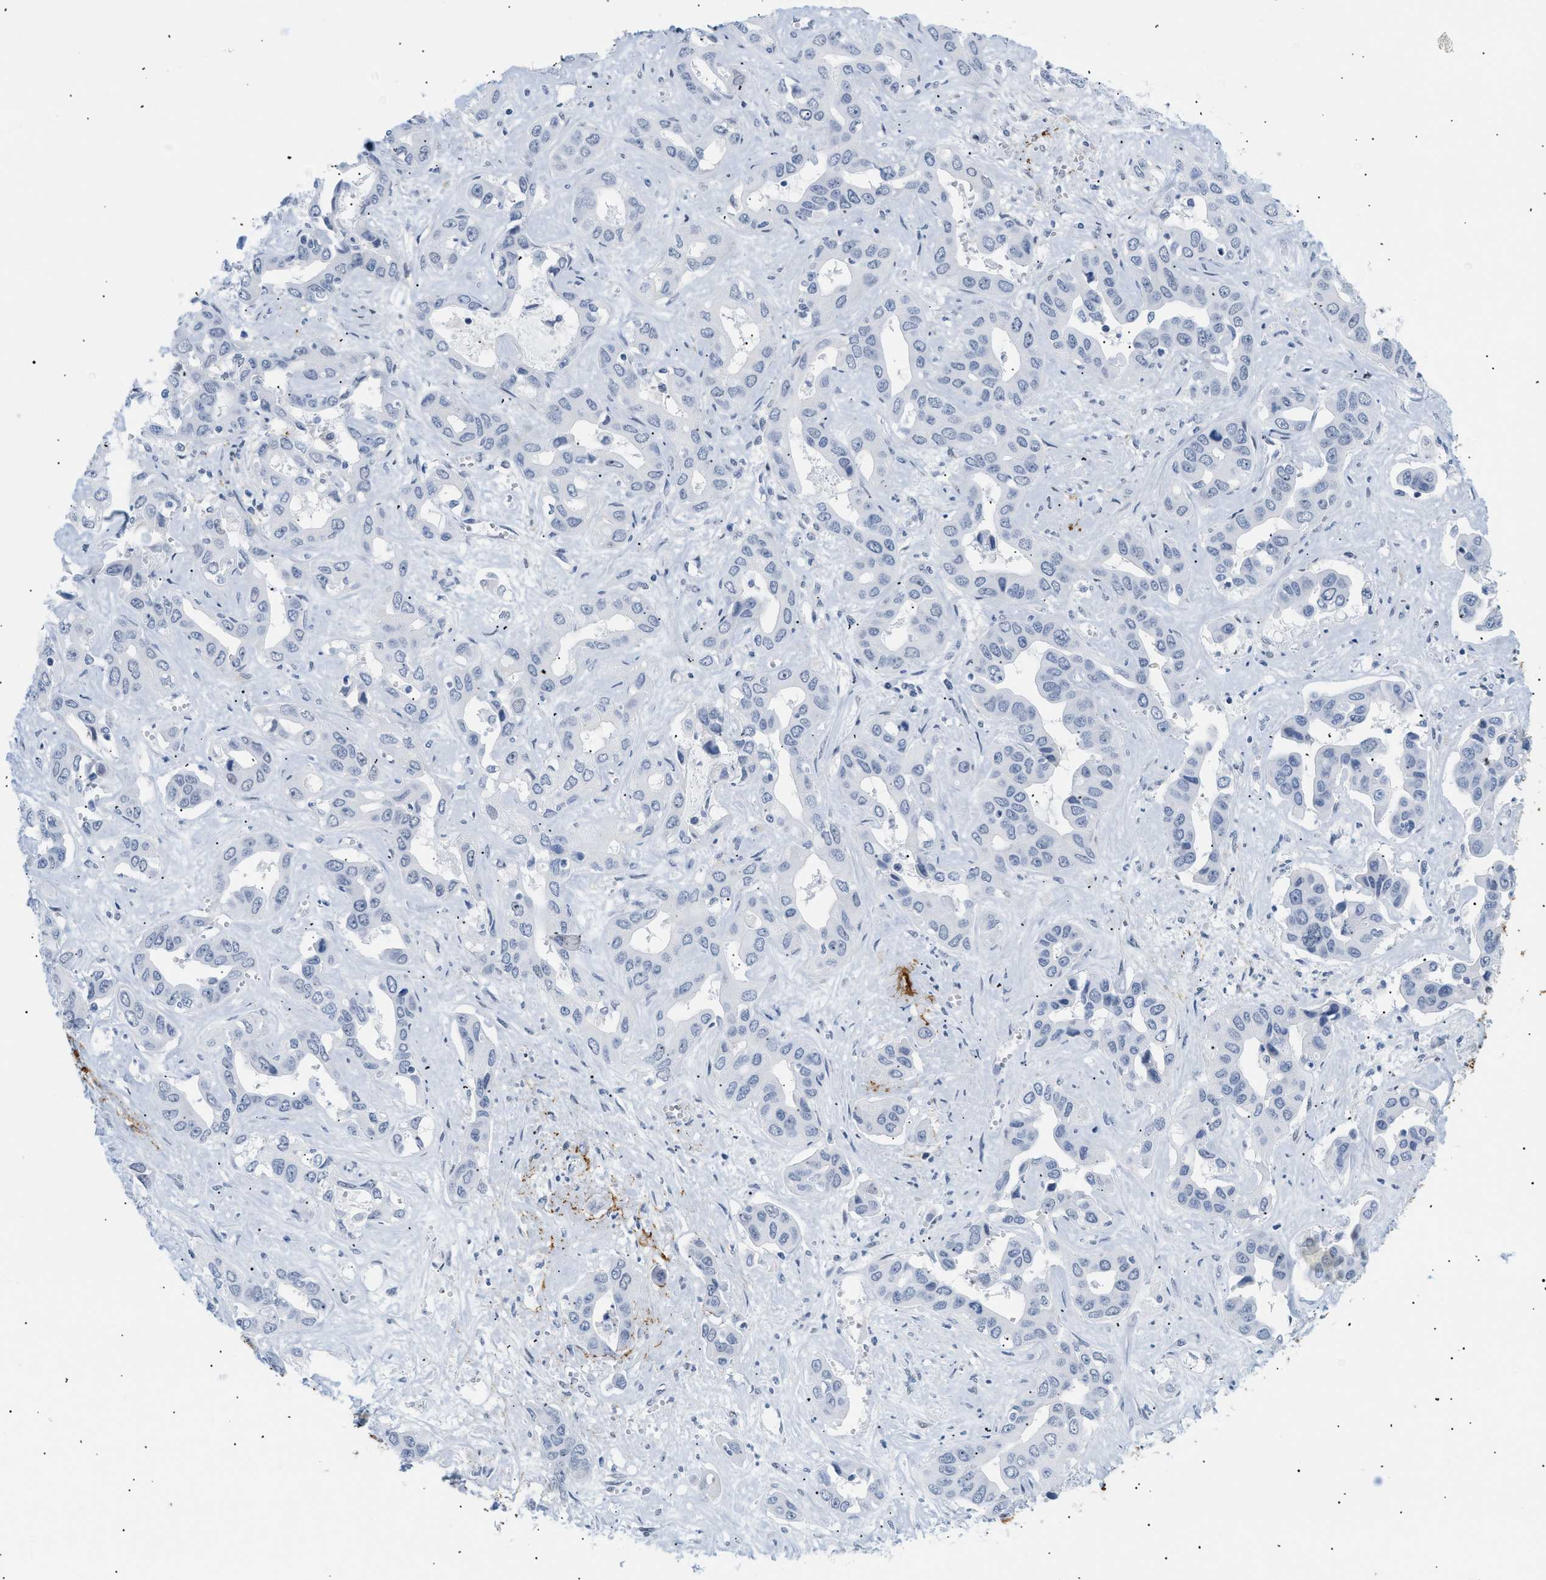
{"staining": {"intensity": "negative", "quantity": "none", "location": "none"}, "tissue": "liver cancer", "cell_type": "Tumor cells", "image_type": "cancer", "snomed": [{"axis": "morphology", "description": "Cholangiocarcinoma"}, {"axis": "topography", "description": "Liver"}], "caption": "This is an IHC micrograph of liver cholangiocarcinoma. There is no expression in tumor cells.", "gene": "ELN", "patient": {"sex": "female", "age": 52}}